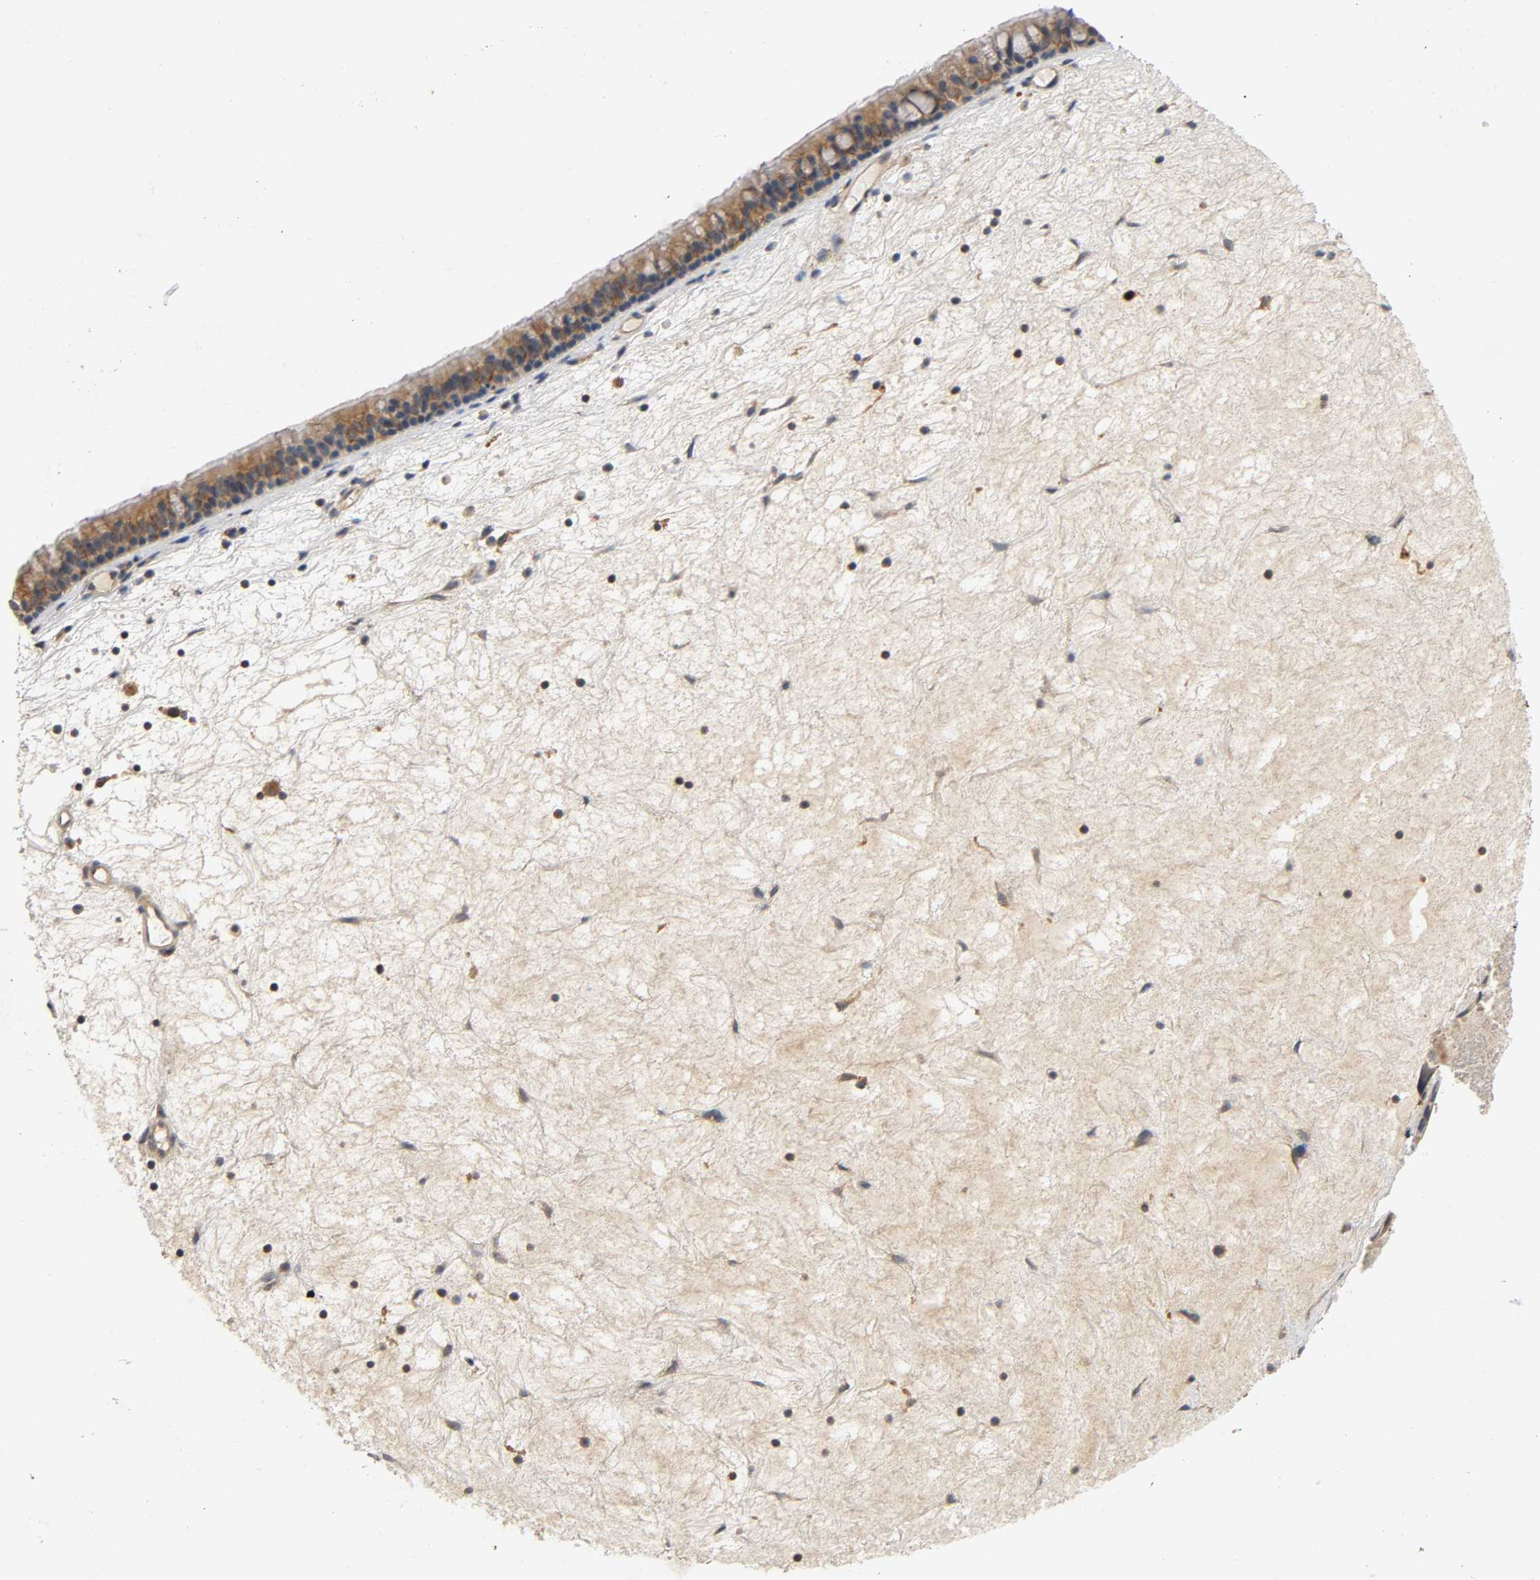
{"staining": {"intensity": "moderate", "quantity": ">75%", "location": "cytoplasmic/membranous"}, "tissue": "nasopharynx", "cell_type": "Respiratory epithelial cells", "image_type": "normal", "snomed": [{"axis": "morphology", "description": "Normal tissue, NOS"}, {"axis": "topography", "description": "Nasopharynx"}], "caption": "Respiratory epithelial cells reveal moderate cytoplasmic/membranous staining in approximately >75% of cells in unremarkable nasopharynx. (Brightfield microscopy of DAB IHC at high magnification).", "gene": "IKBKB", "patient": {"sex": "female", "age": 78}}